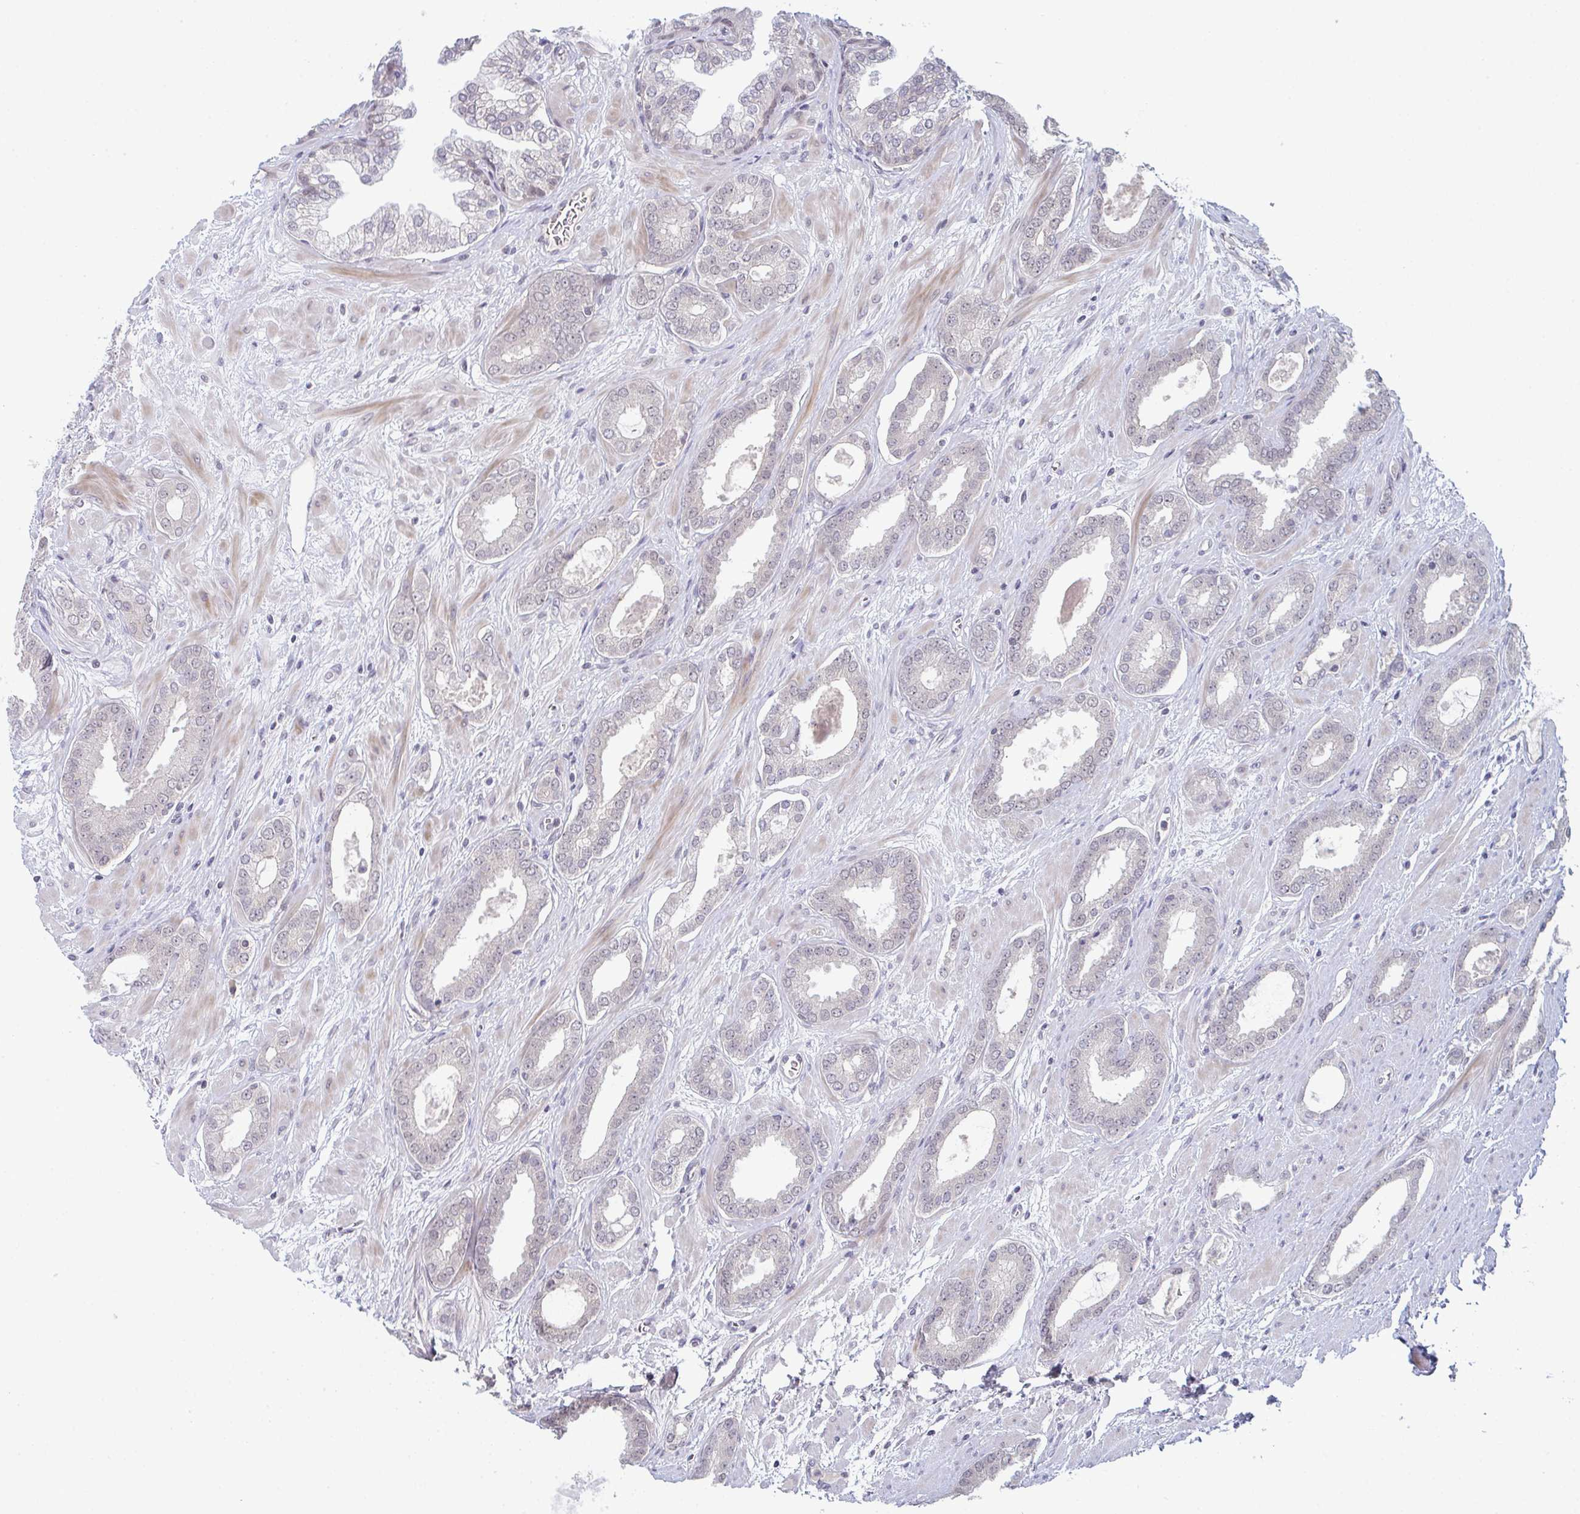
{"staining": {"intensity": "negative", "quantity": "none", "location": "none"}, "tissue": "prostate cancer", "cell_type": "Tumor cells", "image_type": "cancer", "snomed": [{"axis": "morphology", "description": "Adenocarcinoma, High grade"}, {"axis": "topography", "description": "Prostate"}], "caption": "Tumor cells show no significant protein staining in prostate high-grade adenocarcinoma.", "gene": "ZNF214", "patient": {"sex": "male", "age": 58}}